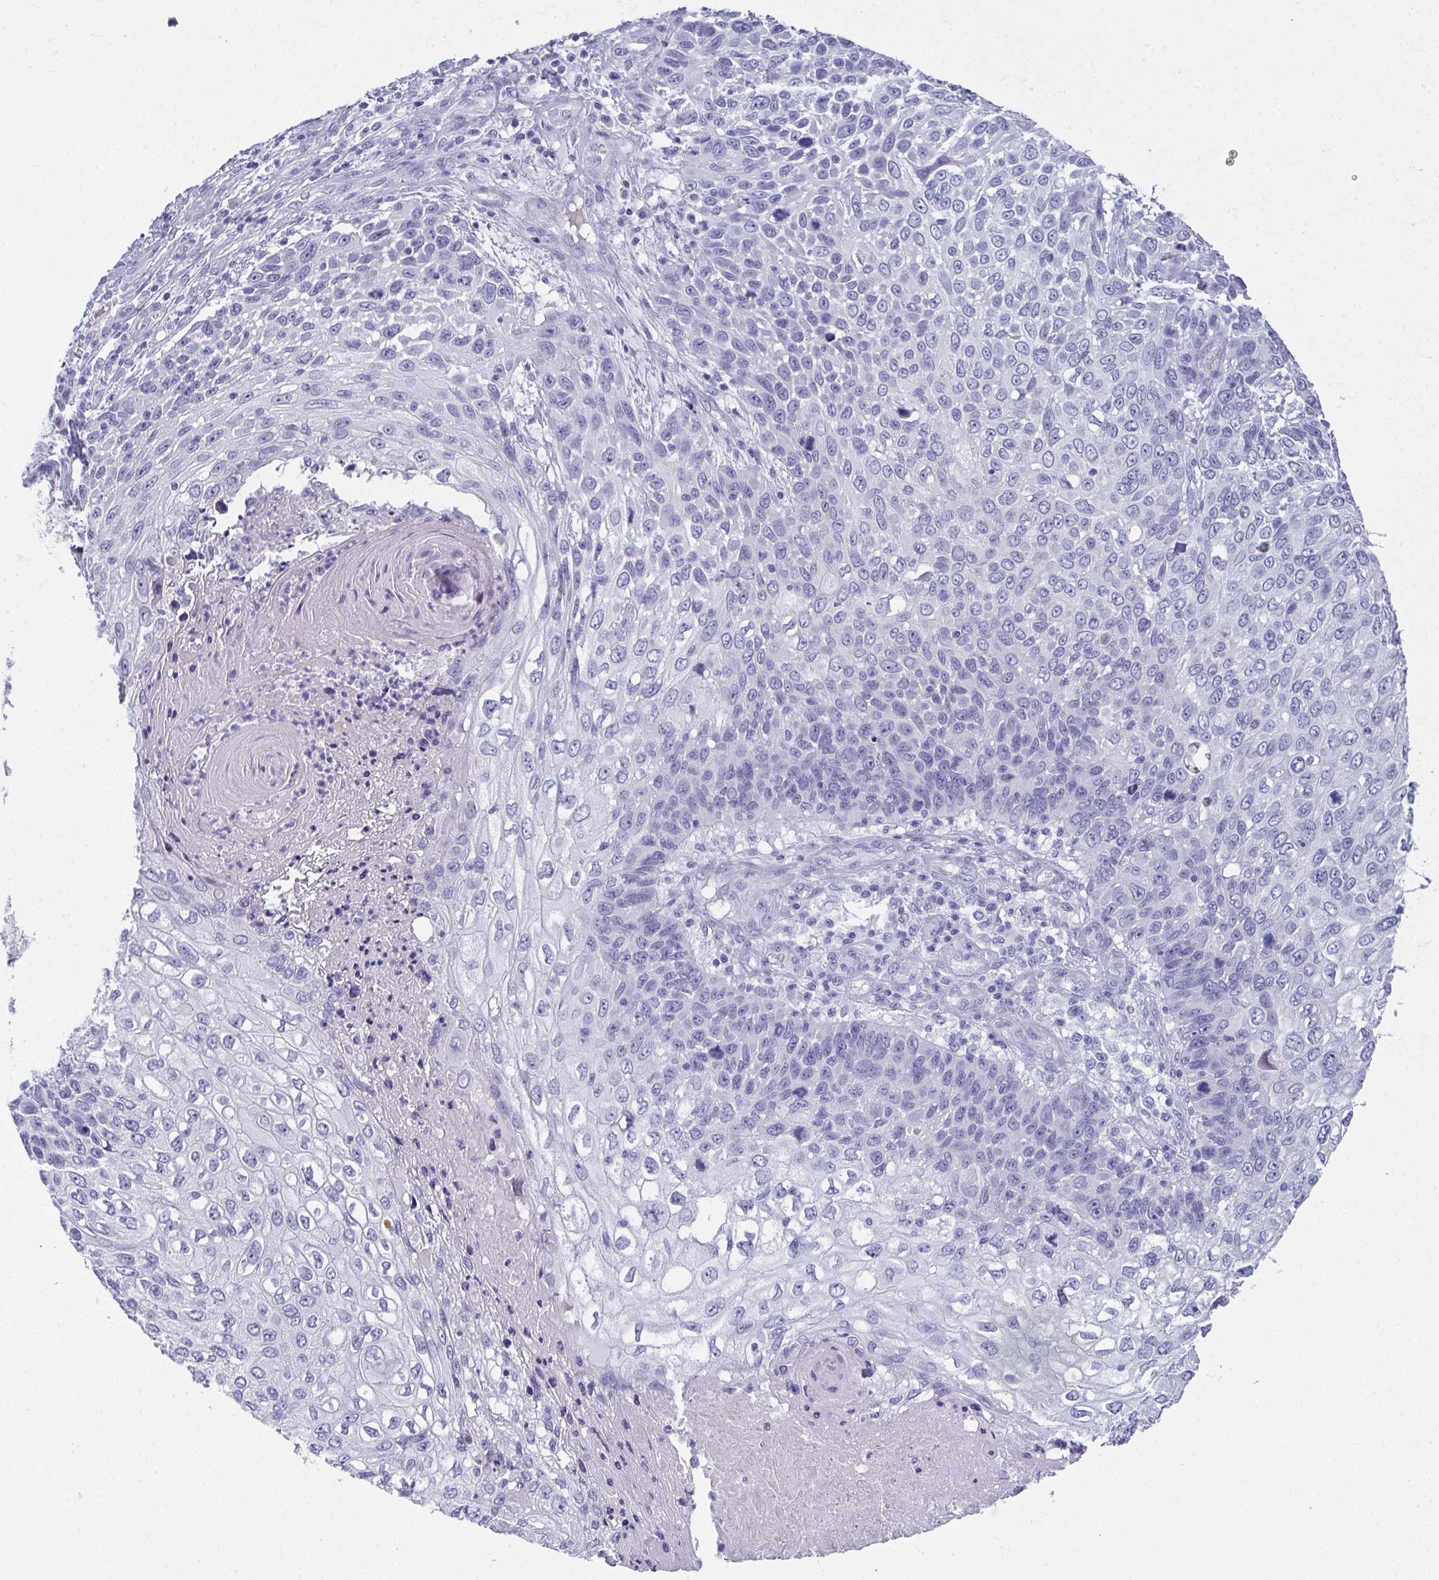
{"staining": {"intensity": "negative", "quantity": "none", "location": "none"}, "tissue": "skin cancer", "cell_type": "Tumor cells", "image_type": "cancer", "snomed": [{"axis": "morphology", "description": "Squamous cell carcinoma, NOS"}, {"axis": "topography", "description": "Skin"}], "caption": "An image of skin cancer stained for a protein demonstrates no brown staining in tumor cells. Brightfield microscopy of IHC stained with DAB (brown) and hematoxylin (blue), captured at high magnification.", "gene": "SLC36A2", "patient": {"sex": "male", "age": 92}}